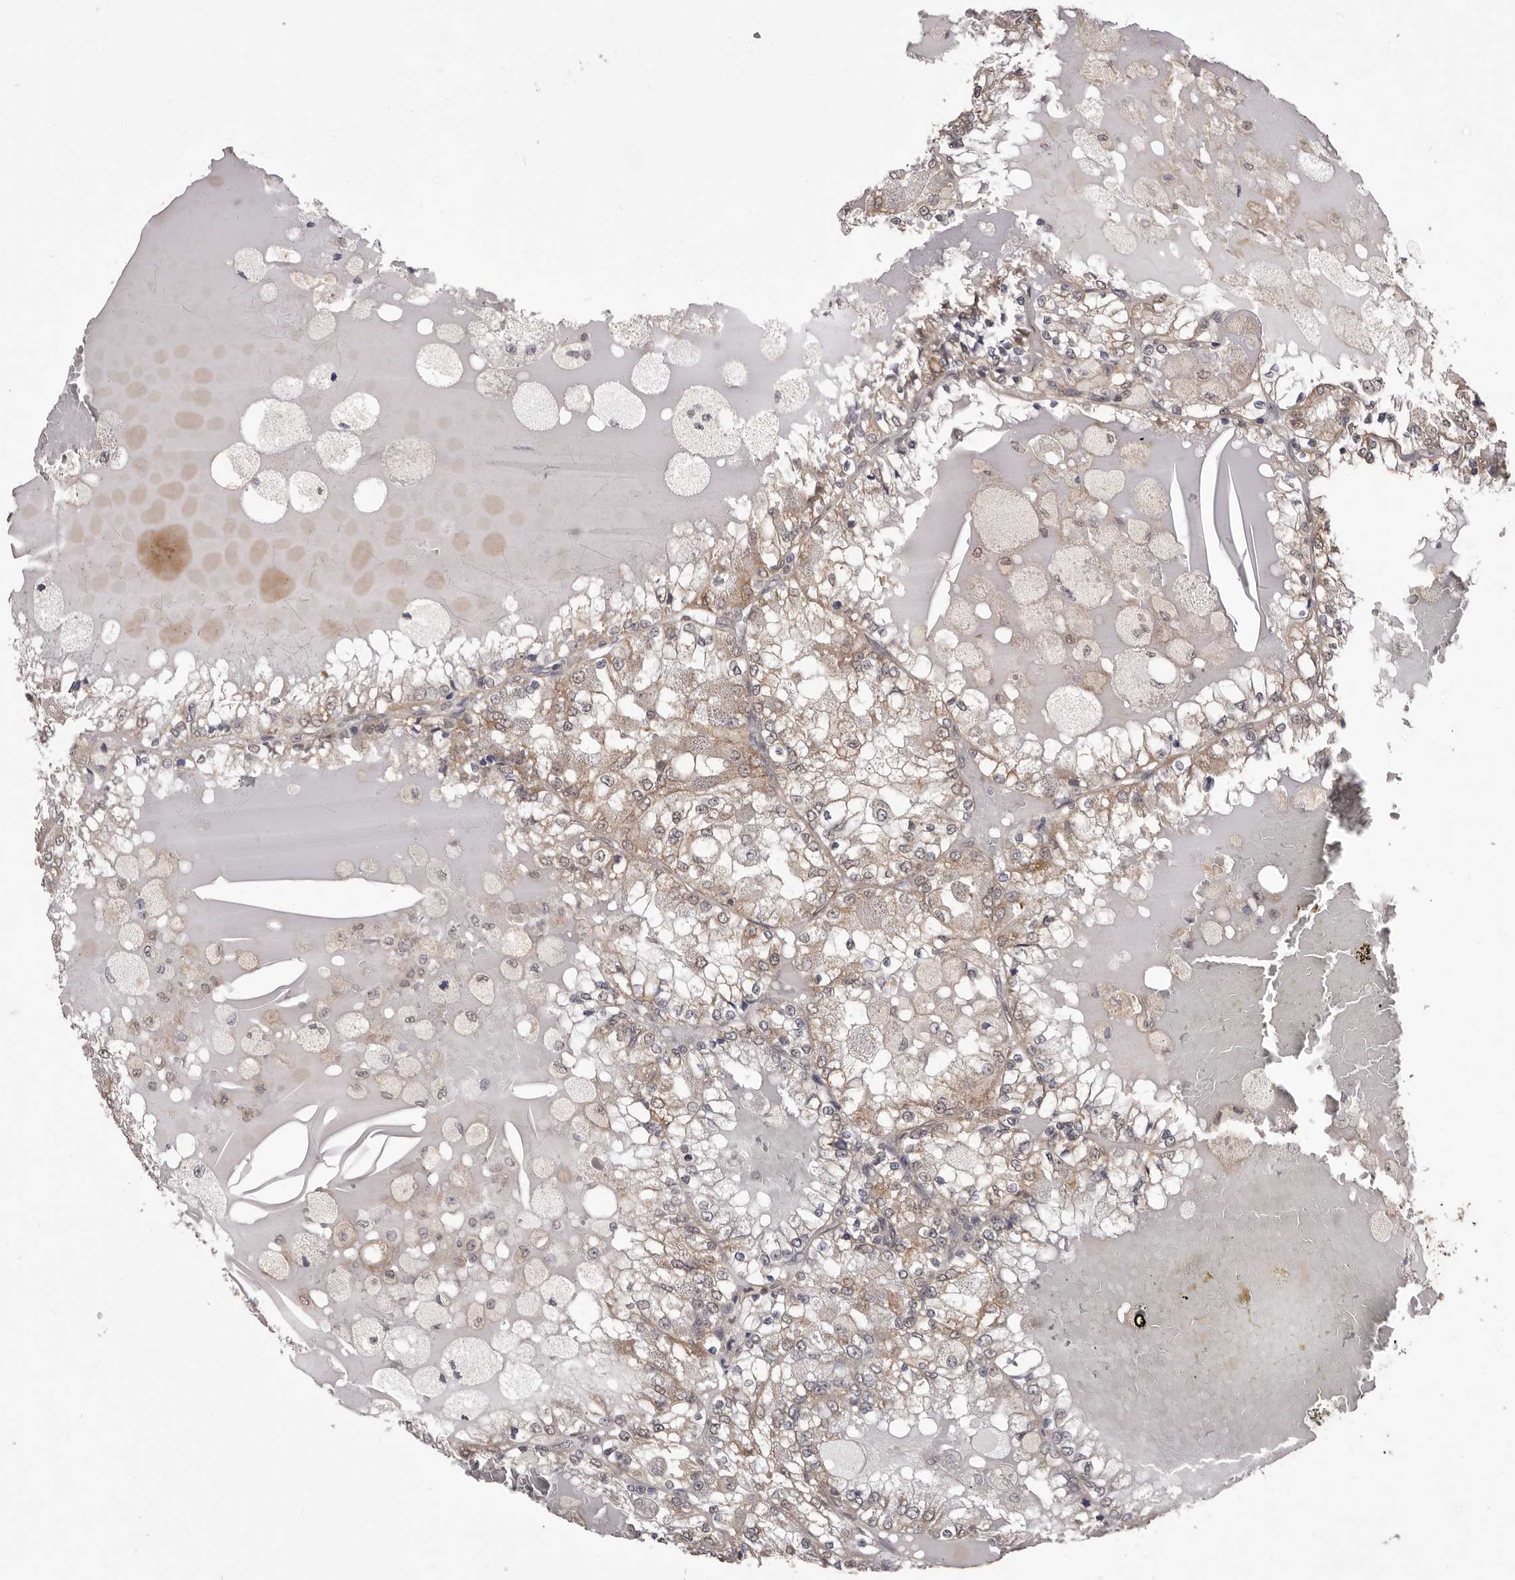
{"staining": {"intensity": "weak", "quantity": "25%-75%", "location": "cytoplasmic/membranous"}, "tissue": "renal cancer", "cell_type": "Tumor cells", "image_type": "cancer", "snomed": [{"axis": "morphology", "description": "Adenocarcinoma, NOS"}, {"axis": "topography", "description": "Kidney"}], "caption": "Protein expression analysis of human renal adenocarcinoma reveals weak cytoplasmic/membranous staining in approximately 25%-75% of tumor cells.", "gene": "CELF3", "patient": {"sex": "female", "age": 56}}